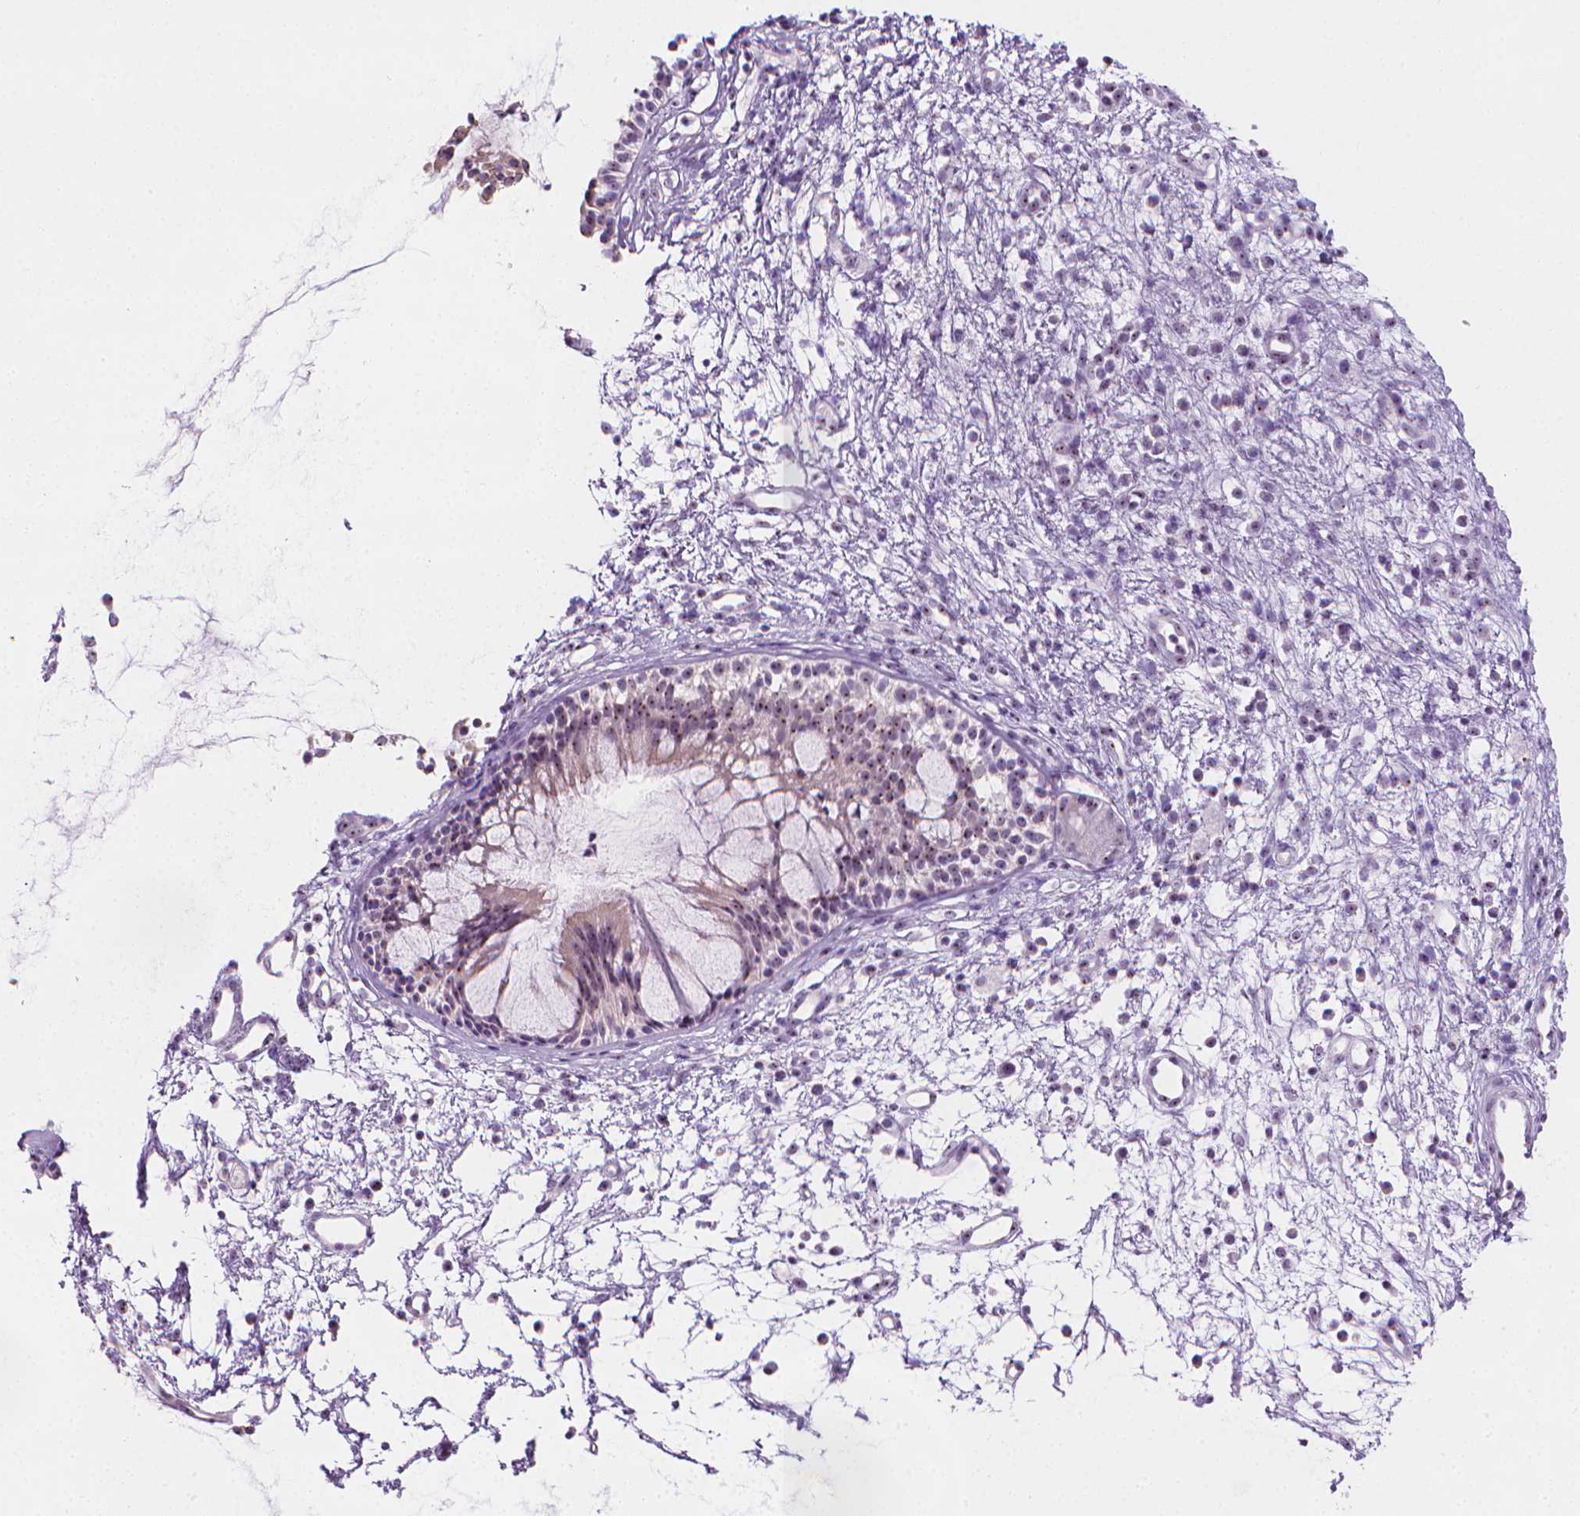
{"staining": {"intensity": "weak", "quantity": "25%-75%", "location": "nuclear"}, "tissue": "nasopharynx", "cell_type": "Respiratory epithelial cells", "image_type": "normal", "snomed": [{"axis": "morphology", "description": "Normal tissue, NOS"}, {"axis": "topography", "description": "Nasopharynx"}], "caption": "A brown stain highlights weak nuclear positivity of a protein in respiratory epithelial cells of benign human nasopharynx. (DAB (3,3'-diaminobenzidine) IHC, brown staining for protein, blue staining for nuclei).", "gene": "NOL7", "patient": {"sex": "male", "age": 77}}